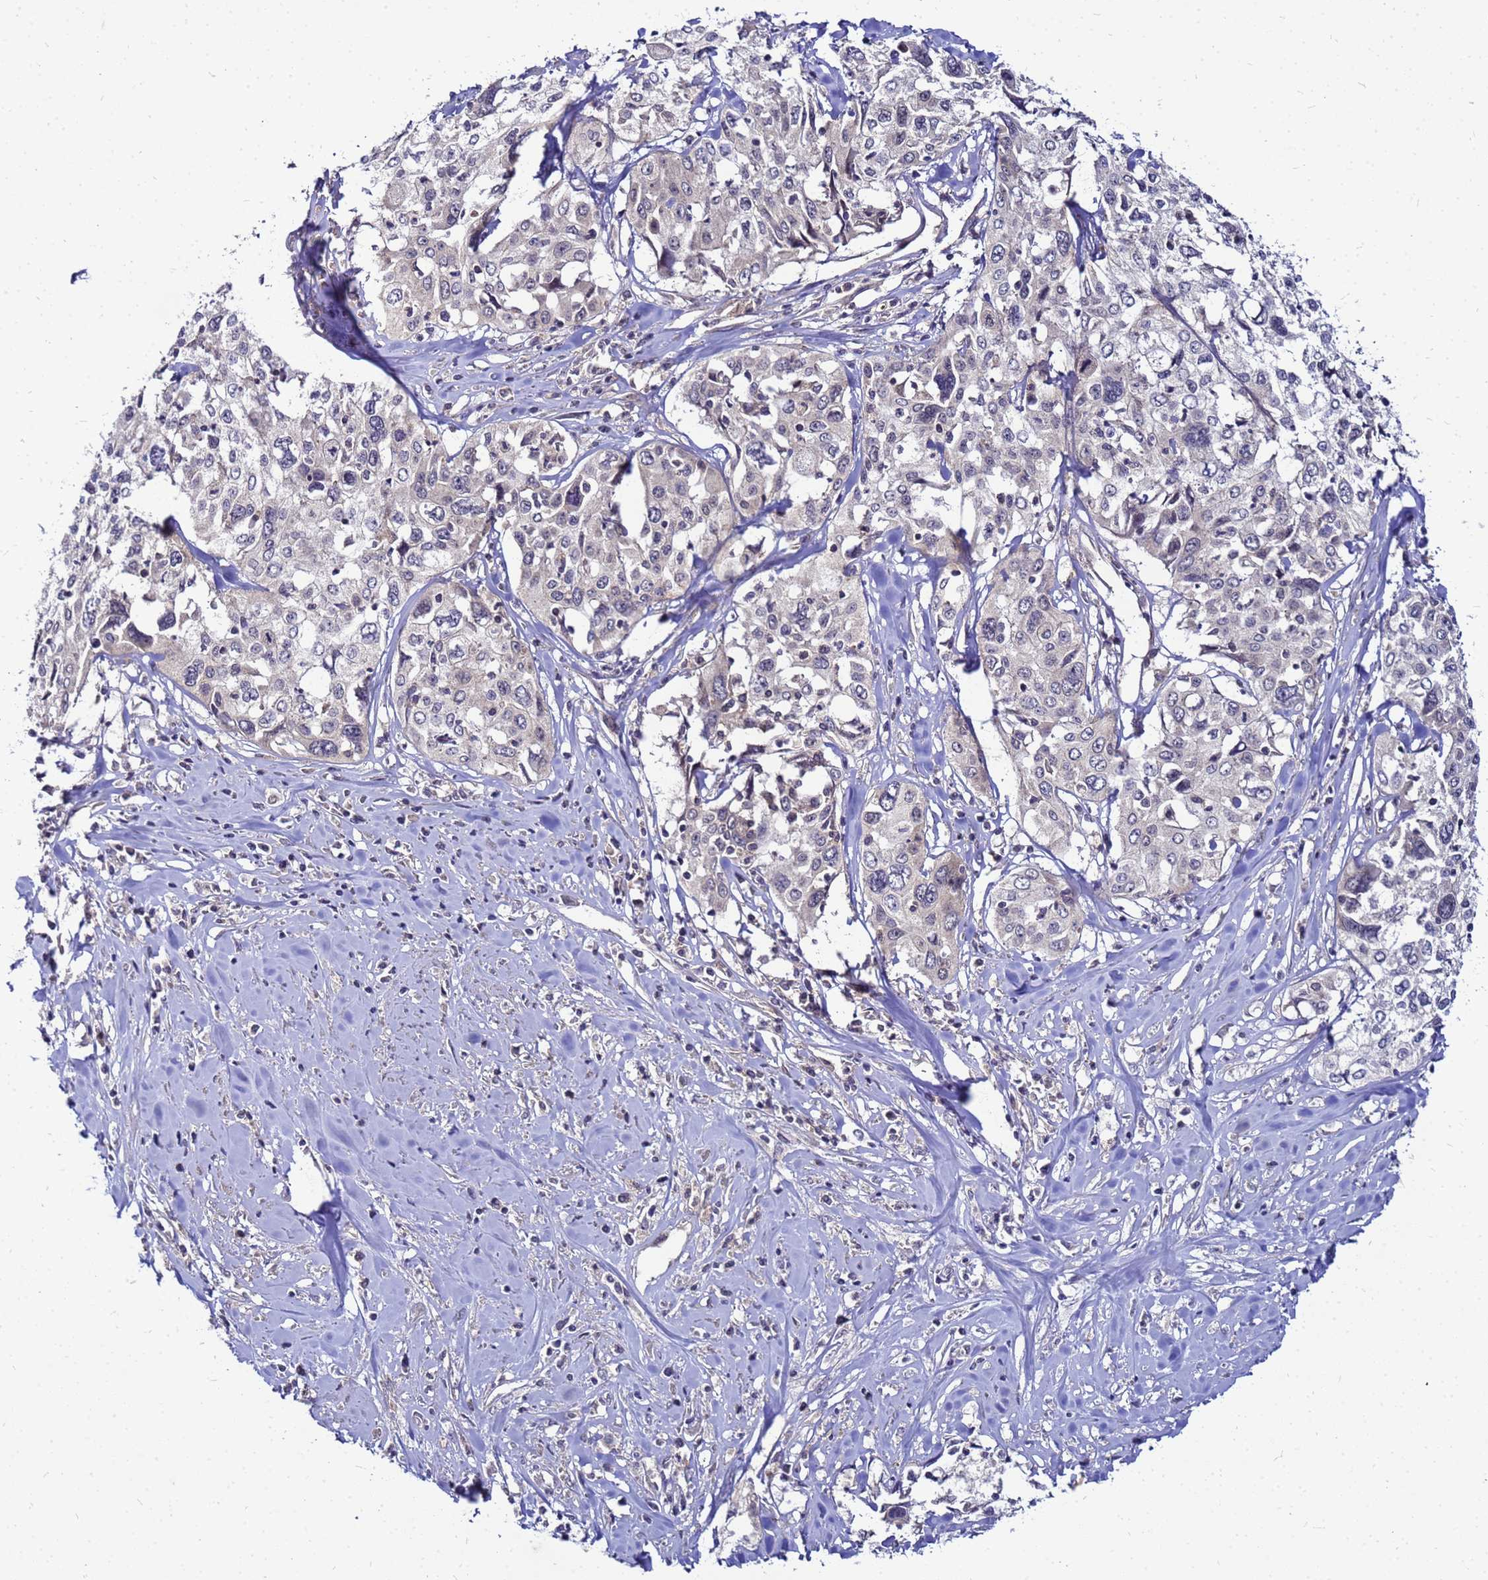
{"staining": {"intensity": "negative", "quantity": "none", "location": "none"}, "tissue": "cervical cancer", "cell_type": "Tumor cells", "image_type": "cancer", "snomed": [{"axis": "morphology", "description": "Squamous cell carcinoma, NOS"}, {"axis": "topography", "description": "Cervix"}], "caption": "The micrograph shows no significant positivity in tumor cells of squamous cell carcinoma (cervical).", "gene": "SAT1", "patient": {"sex": "female", "age": 31}}